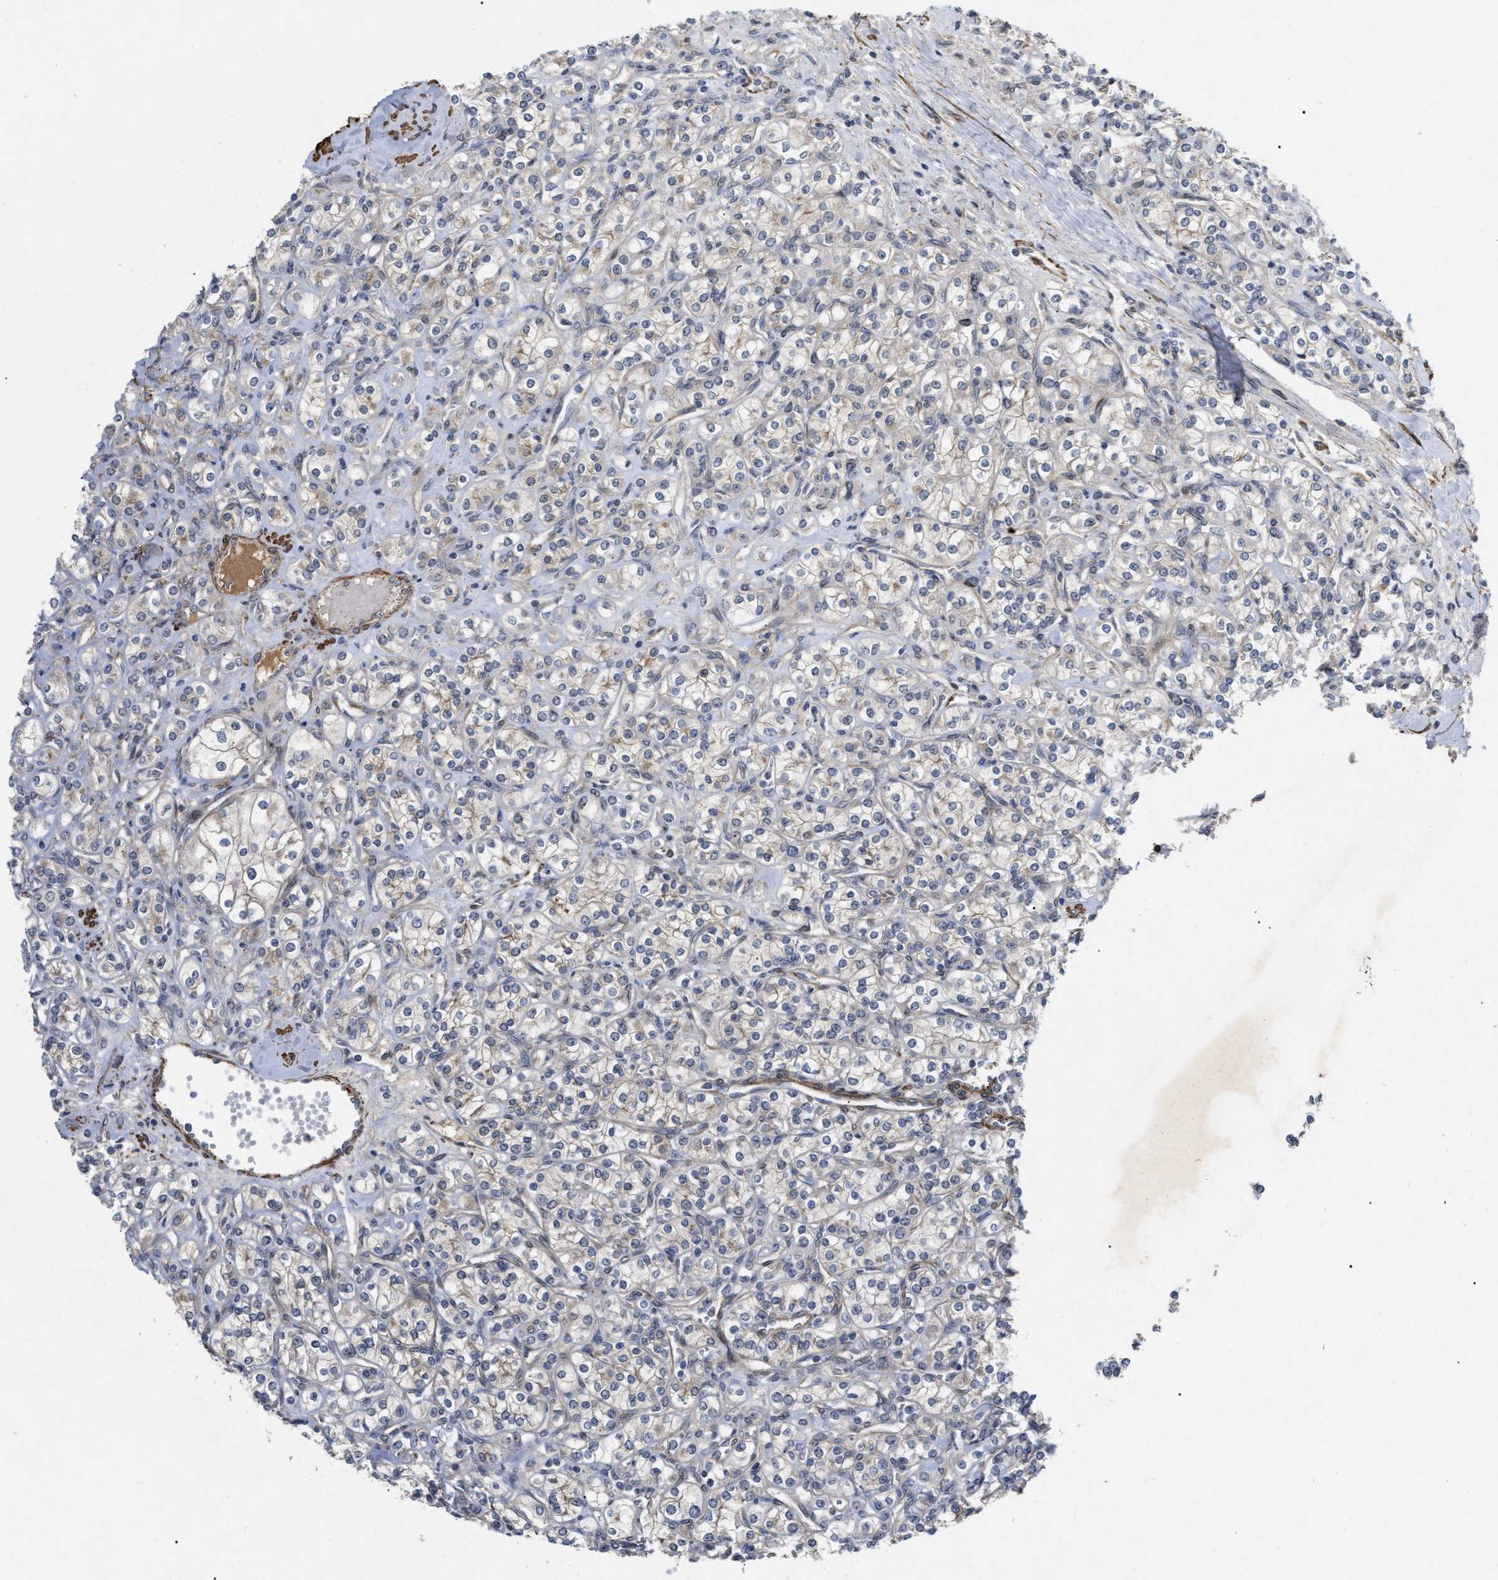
{"staining": {"intensity": "negative", "quantity": "none", "location": "none"}, "tissue": "renal cancer", "cell_type": "Tumor cells", "image_type": "cancer", "snomed": [{"axis": "morphology", "description": "Adenocarcinoma, NOS"}, {"axis": "topography", "description": "Kidney"}], "caption": "The IHC histopathology image has no significant positivity in tumor cells of adenocarcinoma (renal) tissue.", "gene": "ST6GALNAC6", "patient": {"sex": "male", "age": 77}}